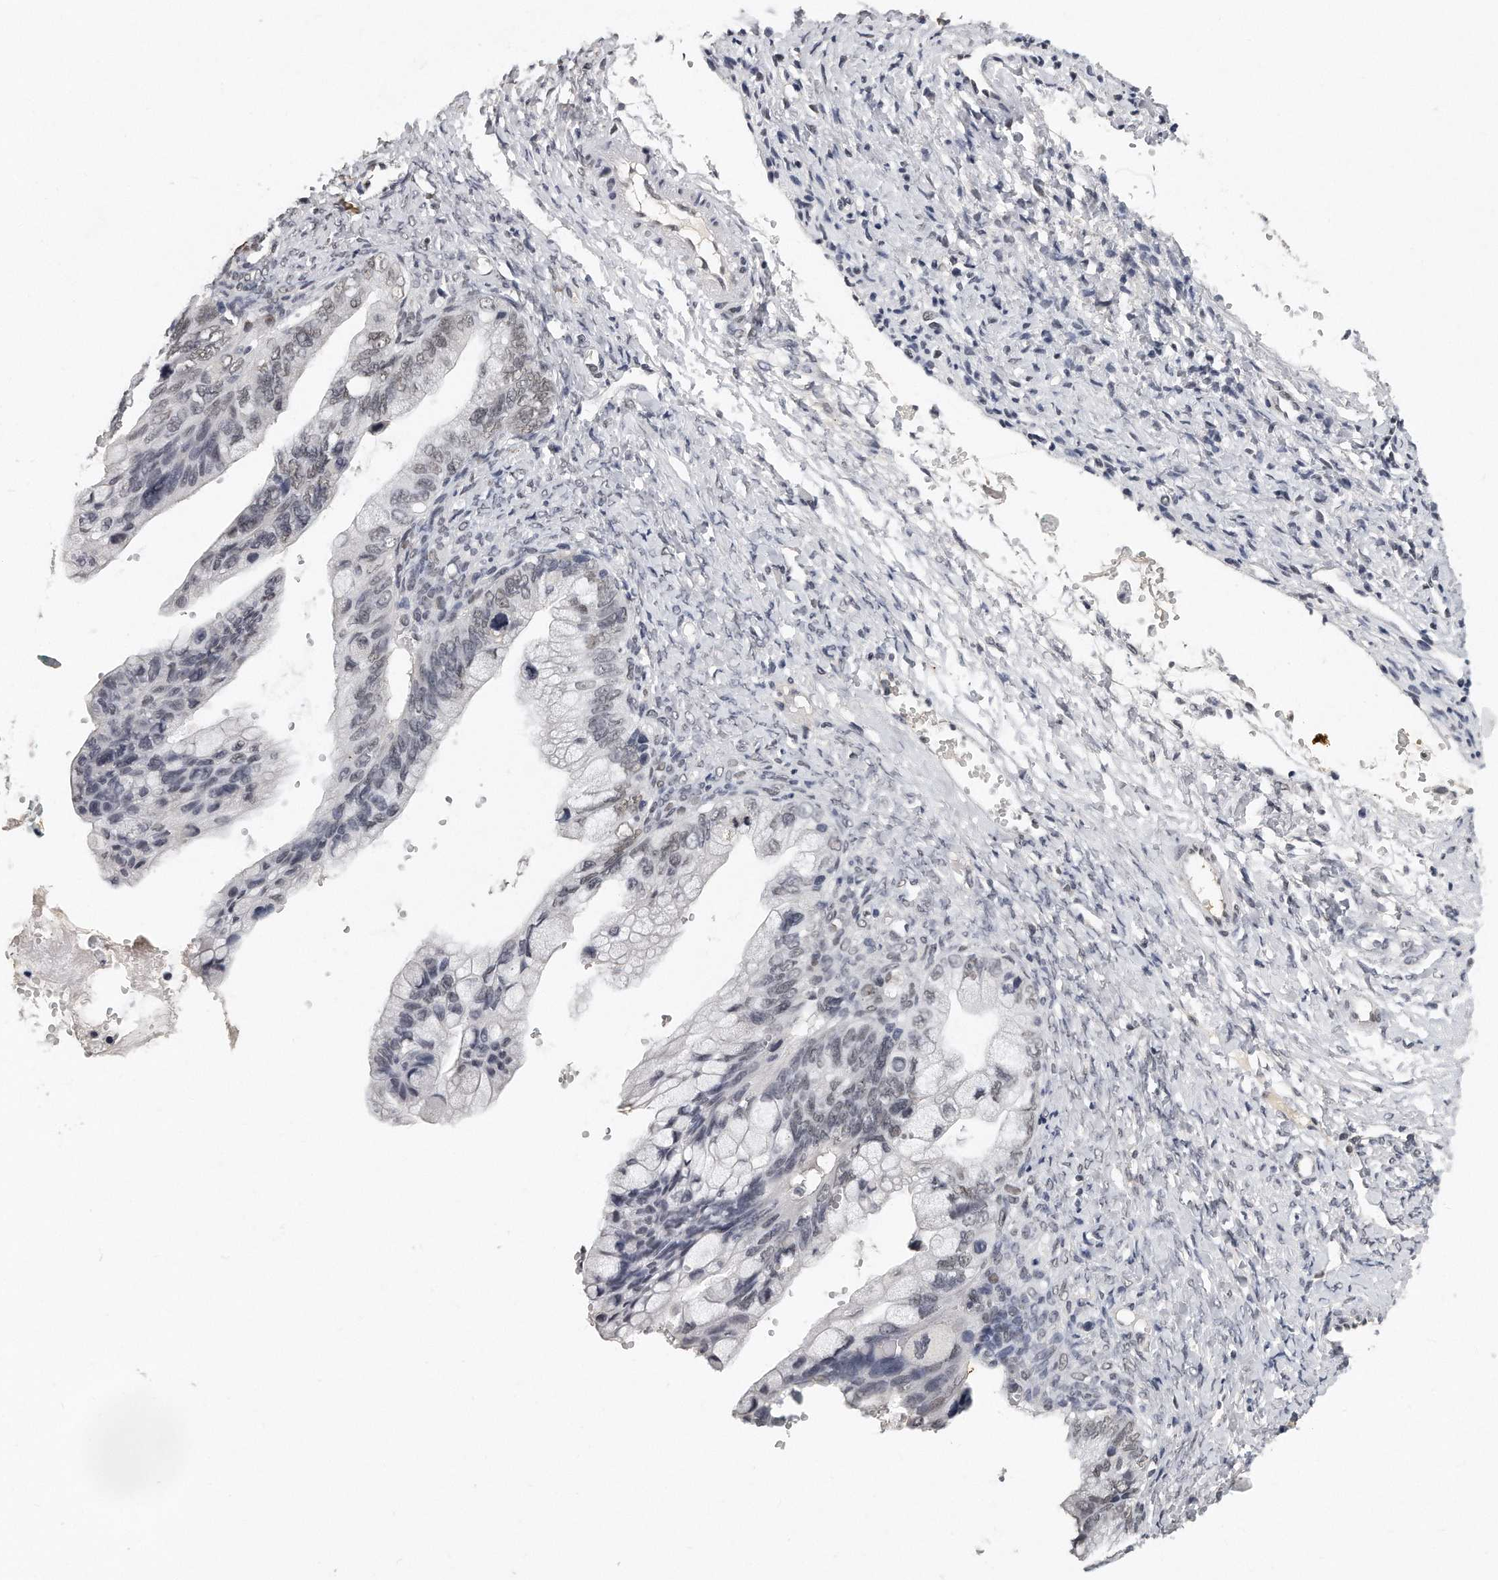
{"staining": {"intensity": "weak", "quantity": "25%-75%", "location": "nuclear"}, "tissue": "ovarian cancer", "cell_type": "Tumor cells", "image_type": "cancer", "snomed": [{"axis": "morphology", "description": "Cystadenocarcinoma, mucinous, NOS"}, {"axis": "topography", "description": "Ovary"}], "caption": "This is an image of IHC staining of mucinous cystadenocarcinoma (ovarian), which shows weak positivity in the nuclear of tumor cells.", "gene": "CTBP2", "patient": {"sex": "female", "age": 36}}